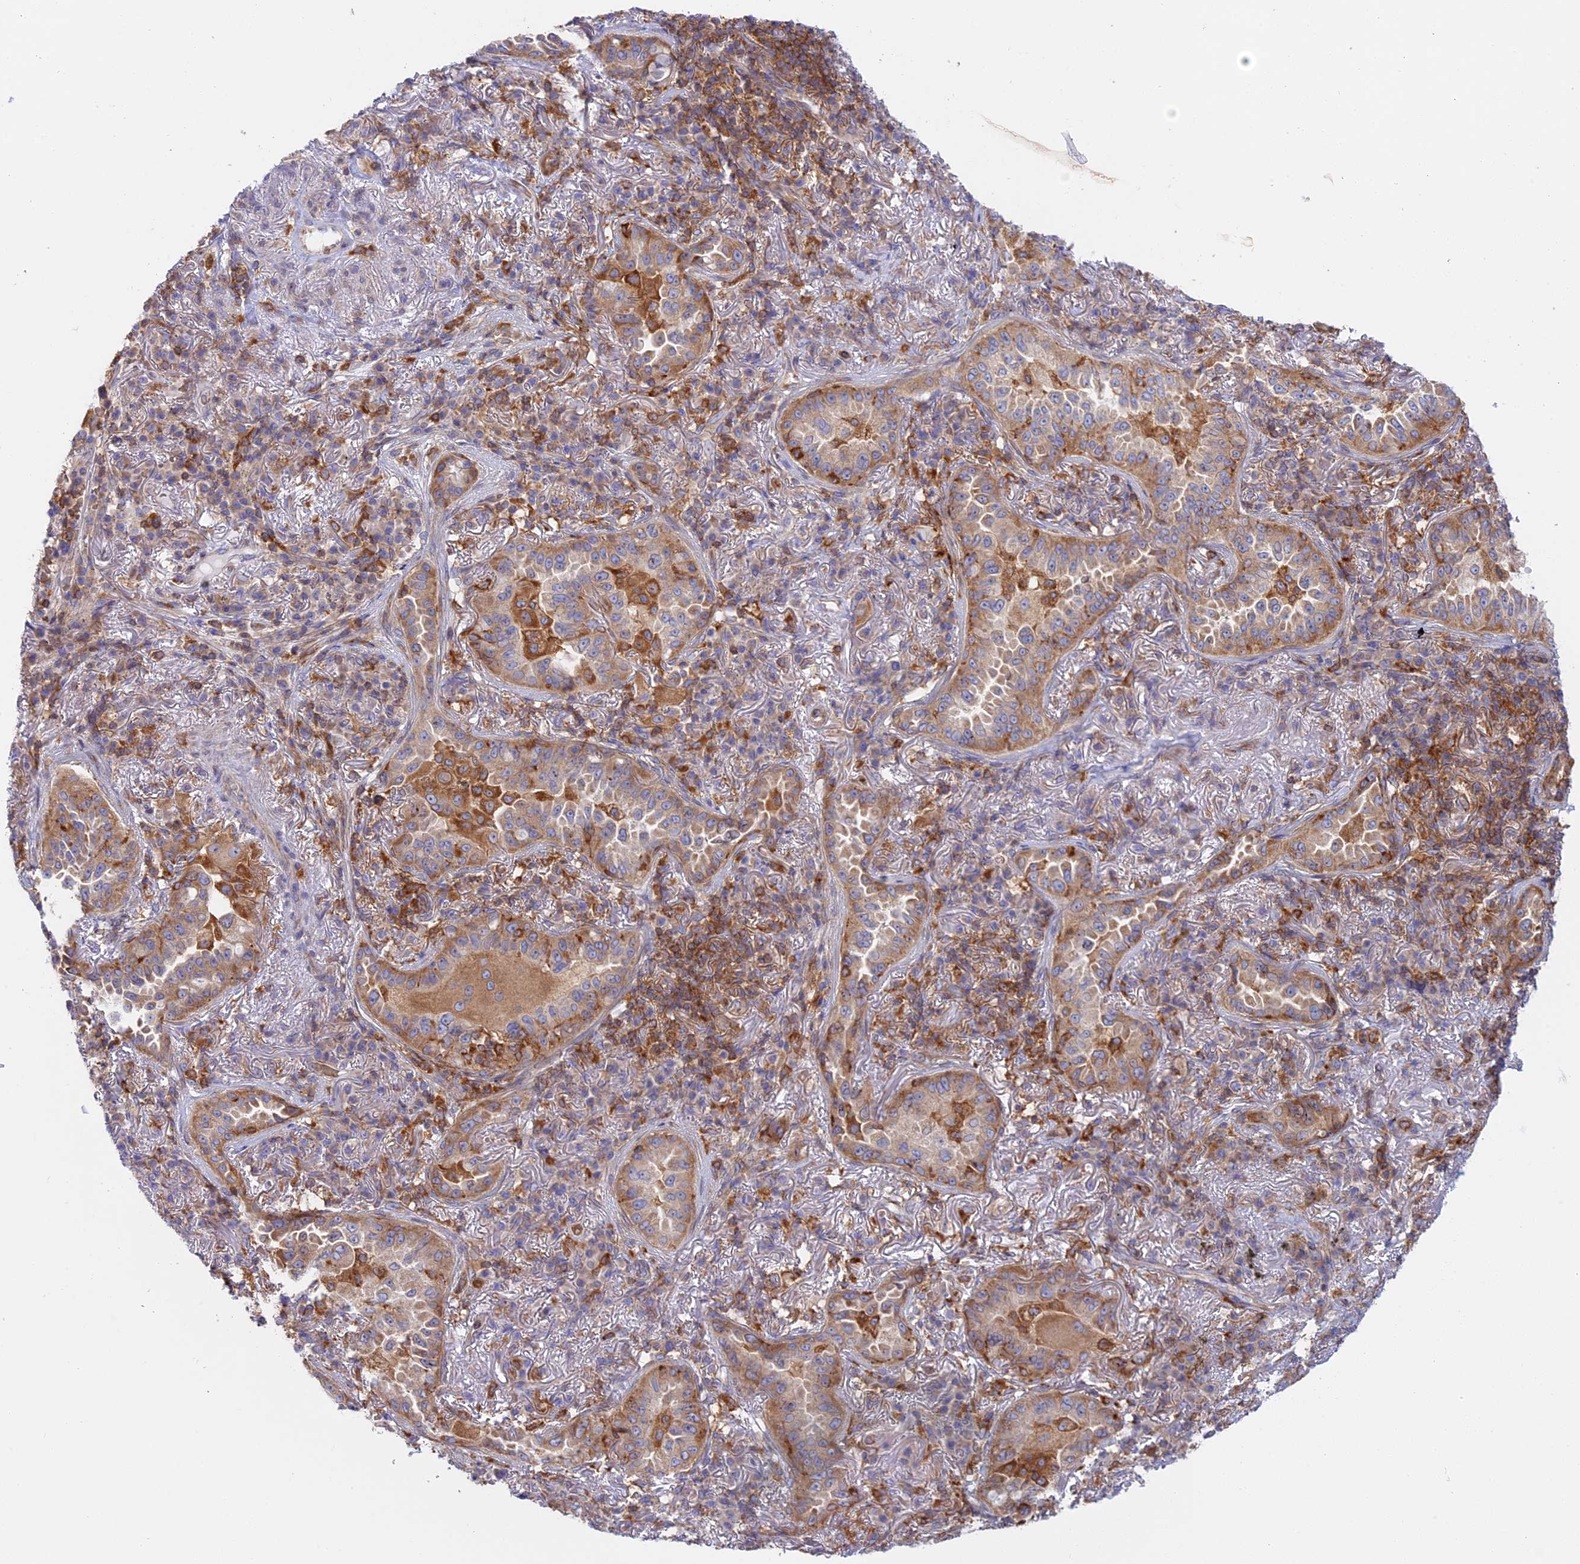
{"staining": {"intensity": "moderate", "quantity": ">75%", "location": "cytoplasmic/membranous"}, "tissue": "lung cancer", "cell_type": "Tumor cells", "image_type": "cancer", "snomed": [{"axis": "morphology", "description": "Adenocarcinoma, NOS"}, {"axis": "topography", "description": "Lung"}], "caption": "The image reveals immunohistochemical staining of lung adenocarcinoma. There is moderate cytoplasmic/membranous expression is appreciated in about >75% of tumor cells.", "gene": "GMIP", "patient": {"sex": "female", "age": 69}}